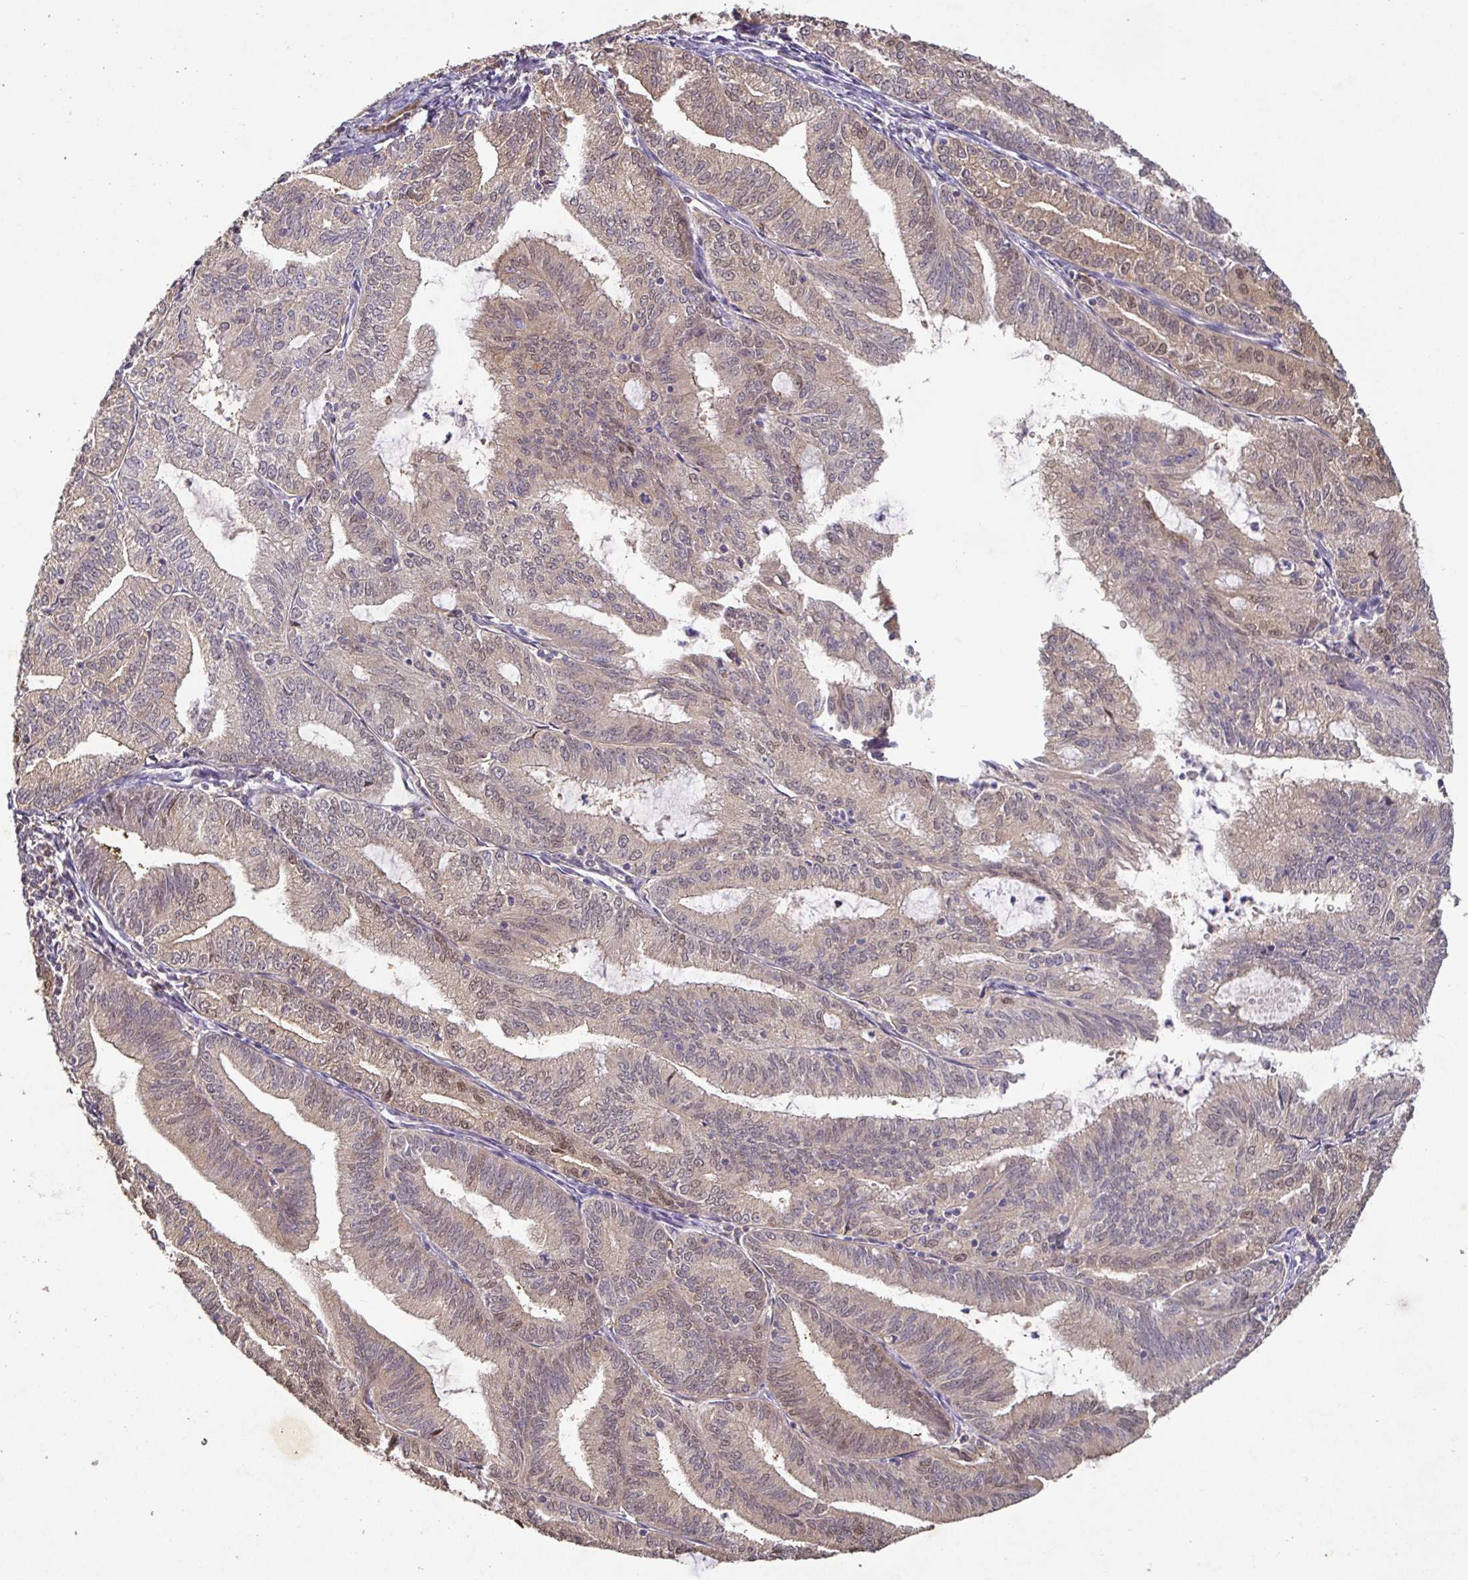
{"staining": {"intensity": "moderate", "quantity": "25%-75%", "location": "cytoplasmic/membranous,nuclear"}, "tissue": "endometrial cancer", "cell_type": "Tumor cells", "image_type": "cancer", "snomed": [{"axis": "morphology", "description": "Adenocarcinoma, NOS"}, {"axis": "topography", "description": "Endometrium"}], "caption": "There is medium levels of moderate cytoplasmic/membranous and nuclear expression in tumor cells of adenocarcinoma (endometrial), as demonstrated by immunohistochemical staining (brown color).", "gene": "SHISA4", "patient": {"sex": "female", "age": 70}}